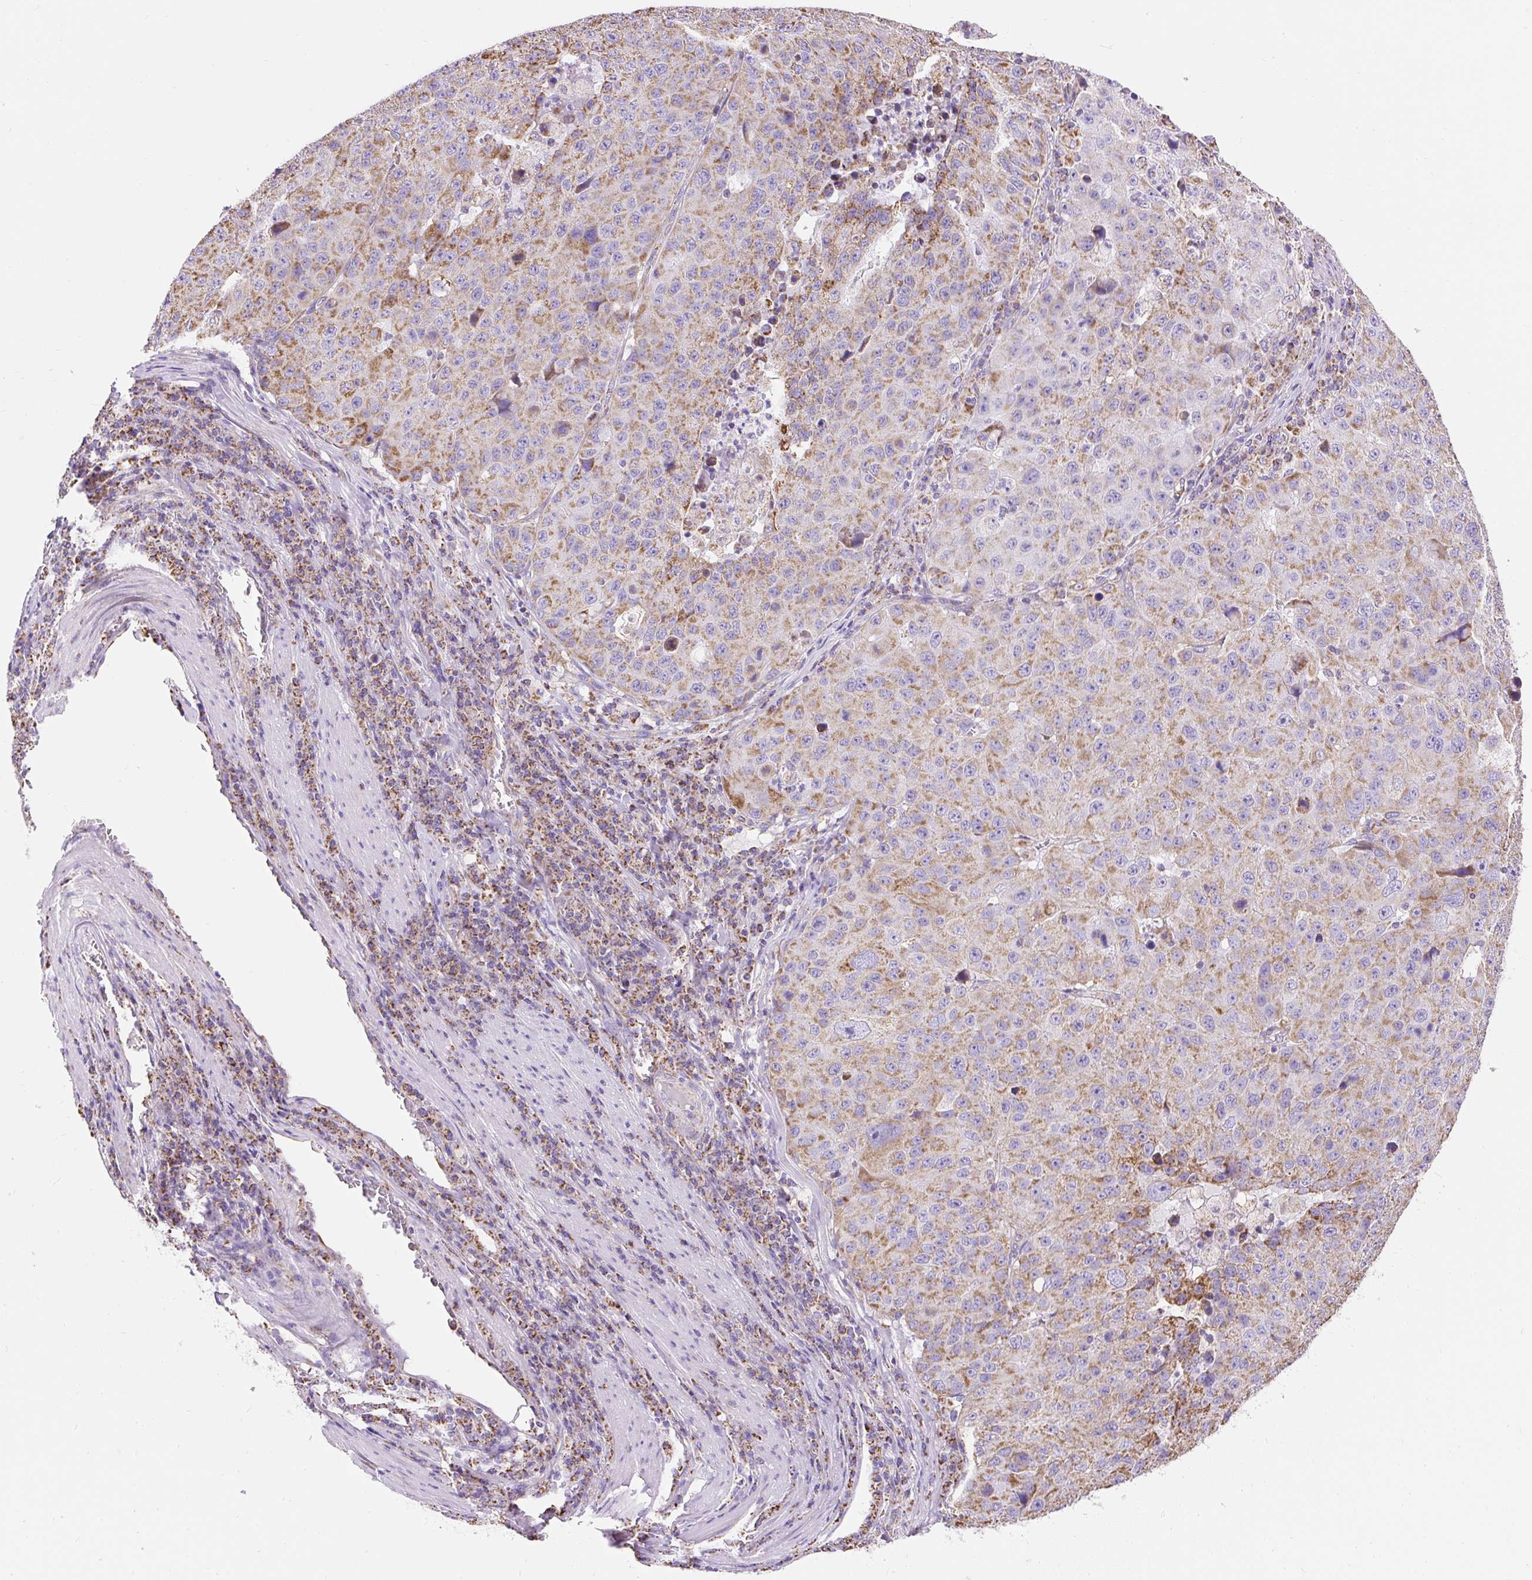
{"staining": {"intensity": "moderate", "quantity": ">75%", "location": "cytoplasmic/membranous"}, "tissue": "stomach cancer", "cell_type": "Tumor cells", "image_type": "cancer", "snomed": [{"axis": "morphology", "description": "Adenocarcinoma, NOS"}, {"axis": "topography", "description": "Stomach"}], "caption": "A photomicrograph of human stomach cancer (adenocarcinoma) stained for a protein exhibits moderate cytoplasmic/membranous brown staining in tumor cells.", "gene": "DAAM2", "patient": {"sex": "male", "age": 71}}